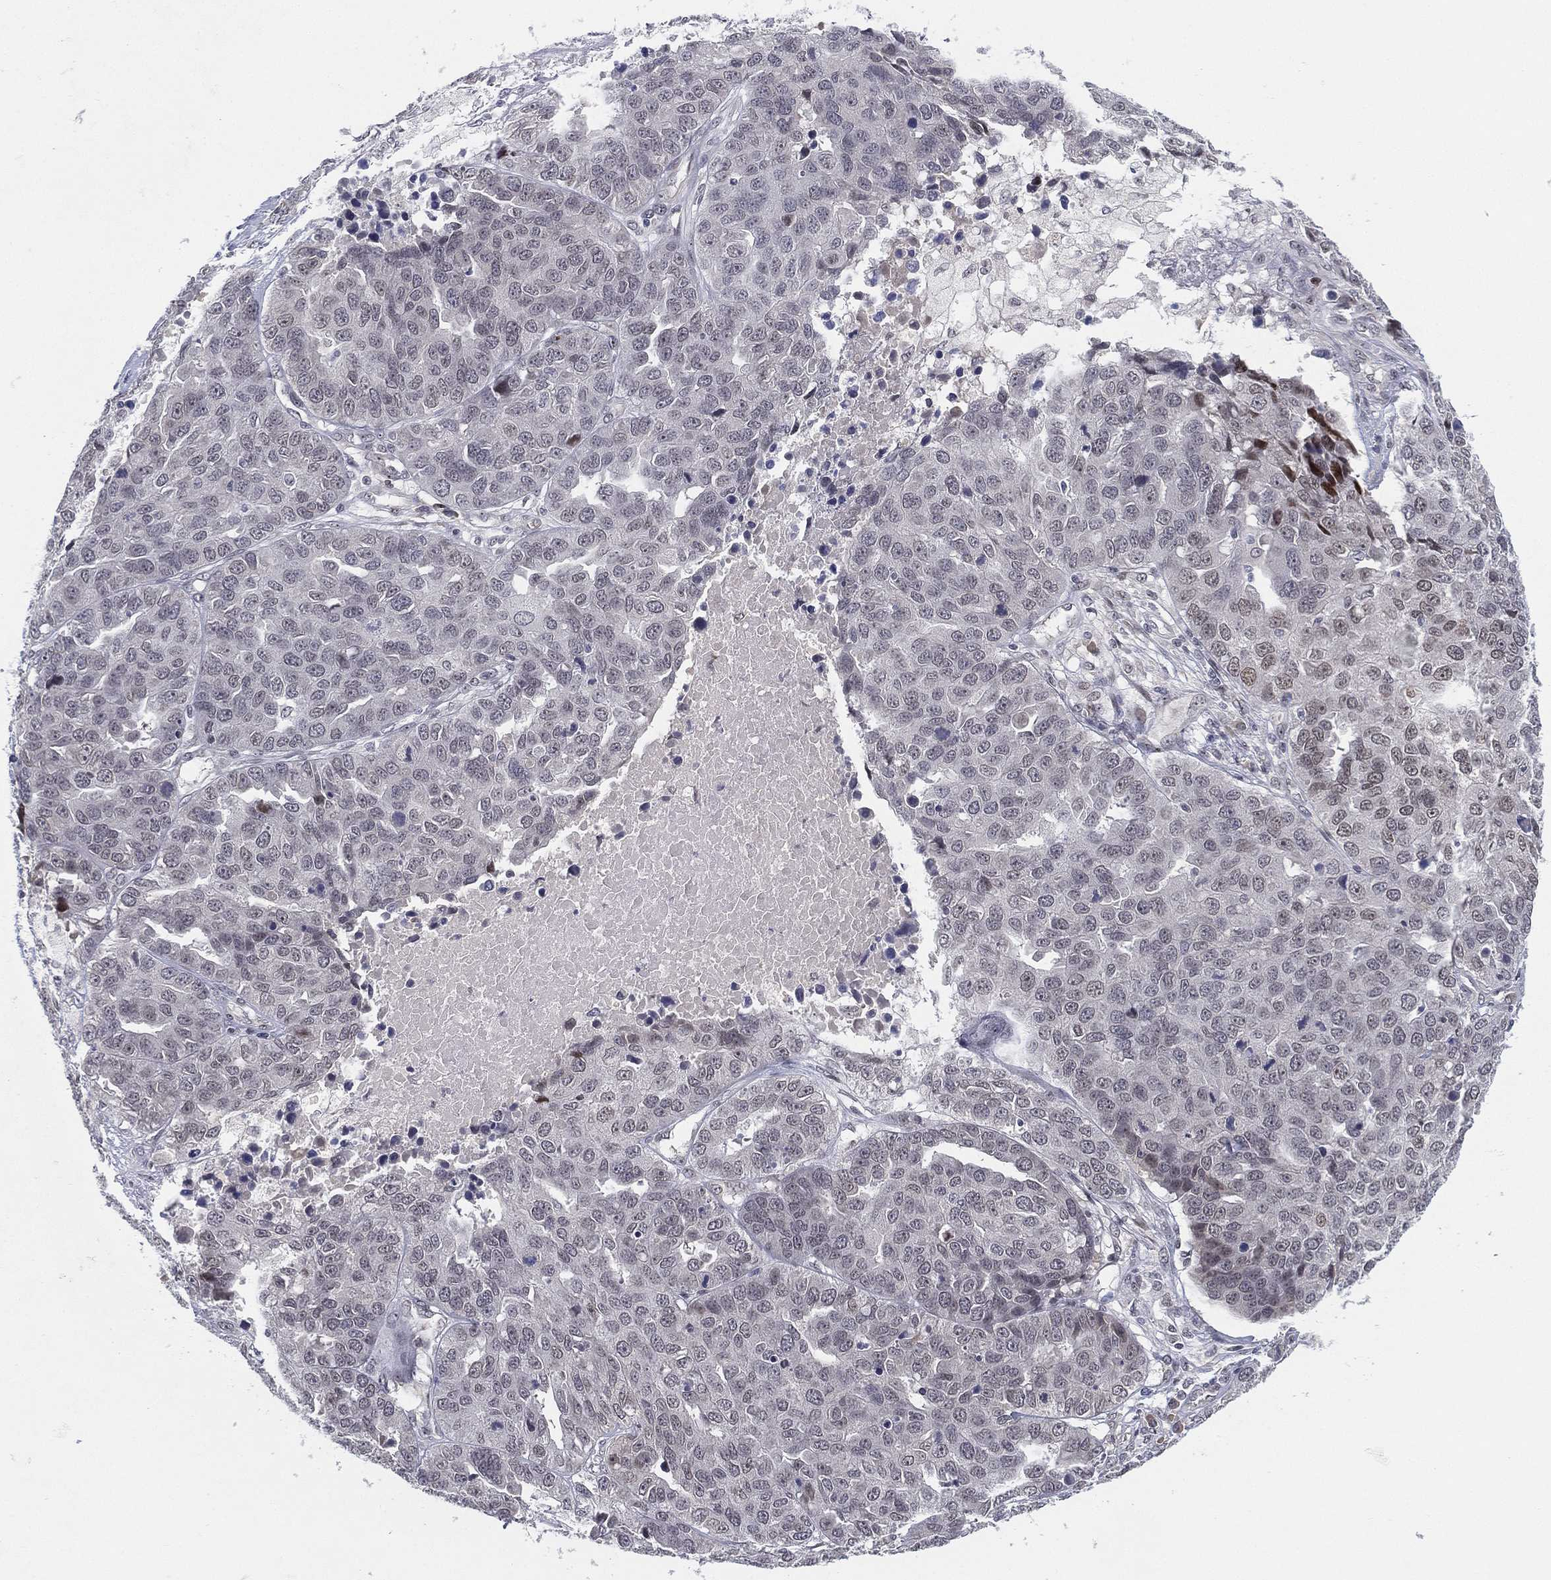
{"staining": {"intensity": "negative", "quantity": "none", "location": "none"}, "tissue": "ovarian cancer", "cell_type": "Tumor cells", "image_type": "cancer", "snomed": [{"axis": "morphology", "description": "Cystadenocarcinoma, serous, NOS"}, {"axis": "topography", "description": "Ovary"}], "caption": "This is an immunohistochemistry (IHC) photomicrograph of ovarian serous cystadenocarcinoma. There is no positivity in tumor cells.", "gene": "MS4A8", "patient": {"sex": "female", "age": 87}}